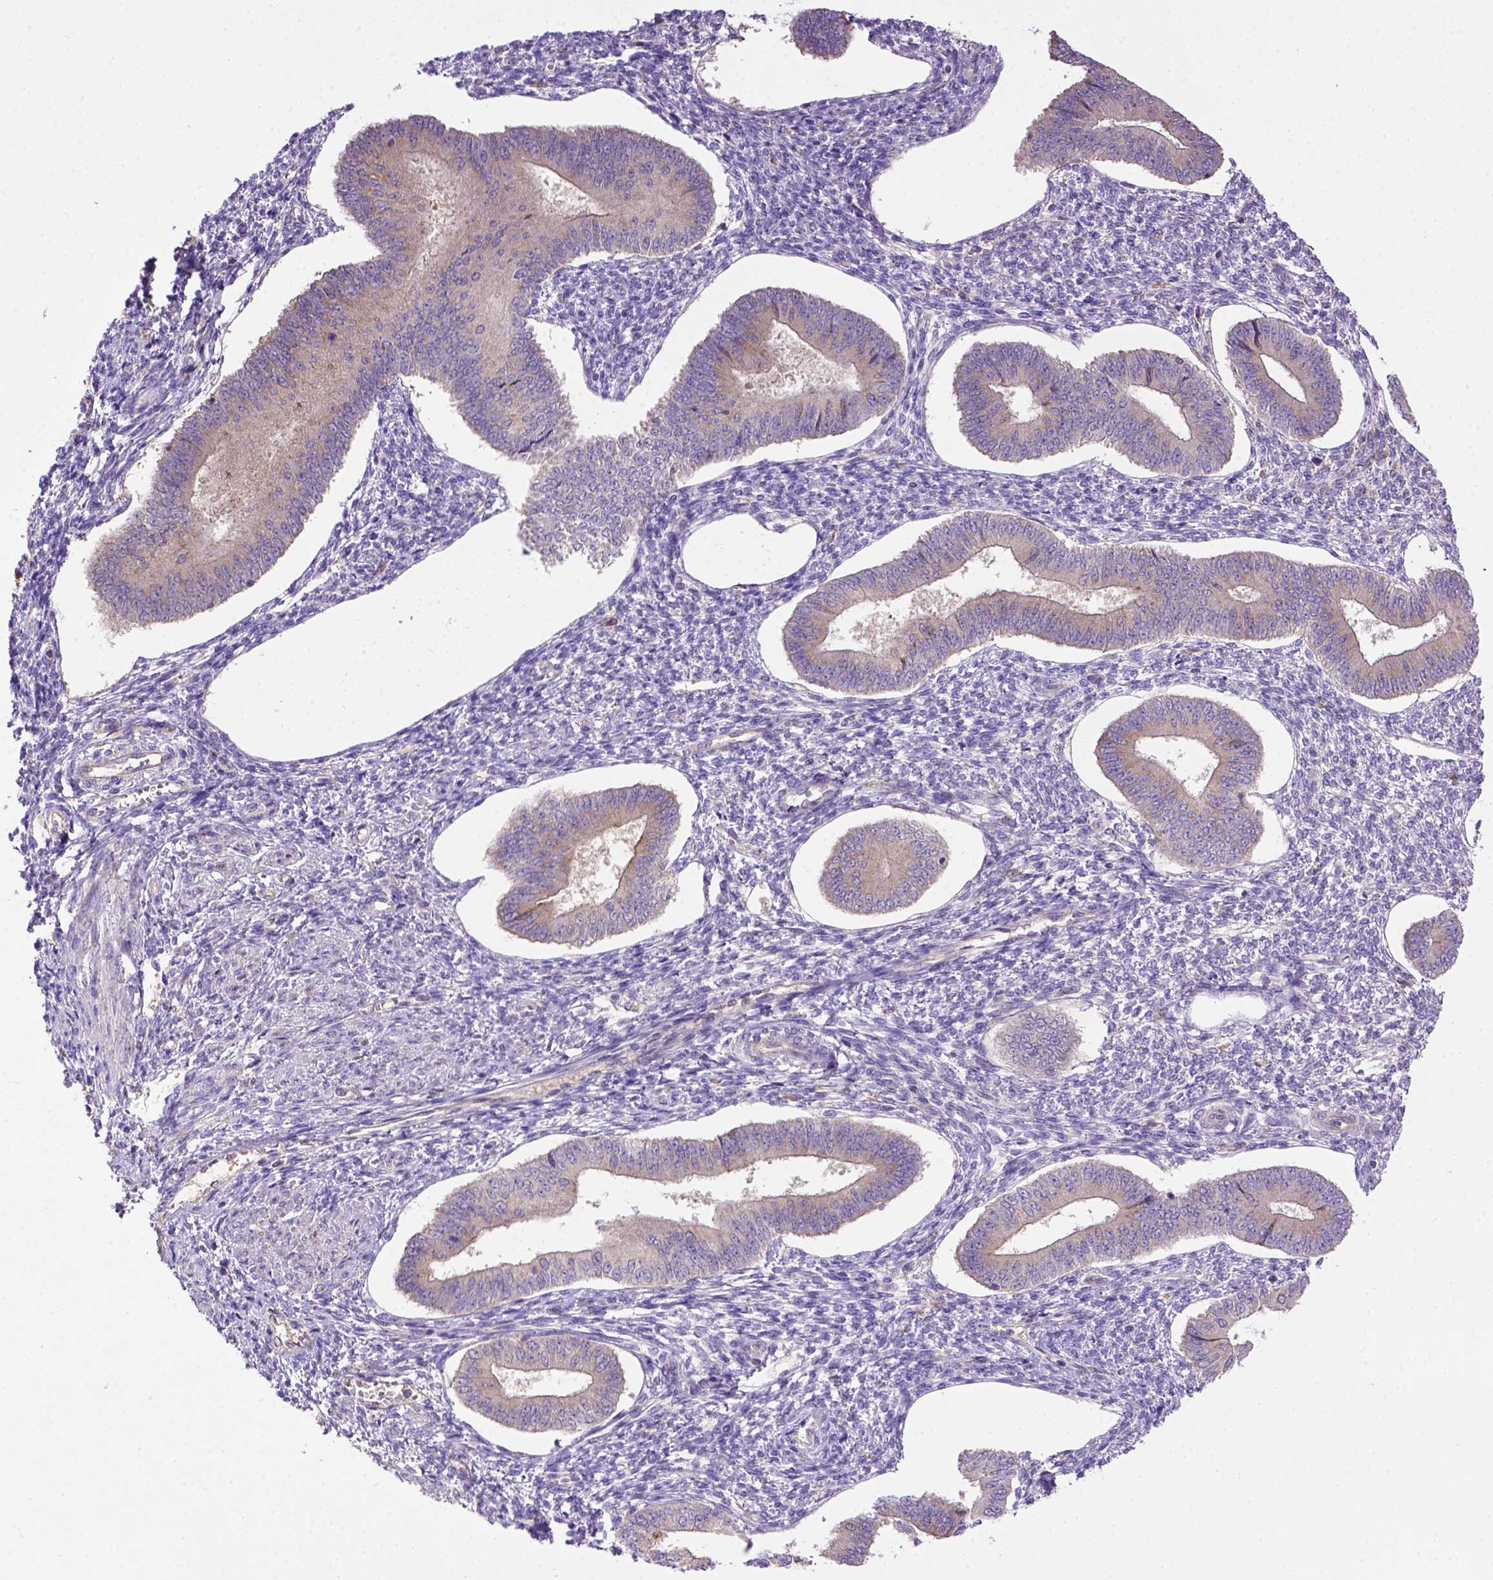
{"staining": {"intensity": "negative", "quantity": "none", "location": "none"}, "tissue": "endometrium", "cell_type": "Cells in endometrial stroma", "image_type": "normal", "snomed": [{"axis": "morphology", "description": "Normal tissue, NOS"}, {"axis": "topography", "description": "Endometrium"}], "caption": "This histopathology image is of unremarkable endometrium stained with IHC to label a protein in brown with the nuclei are counter-stained blue. There is no positivity in cells in endometrial stroma.", "gene": "DEPDC1B", "patient": {"sex": "female", "age": 42}}